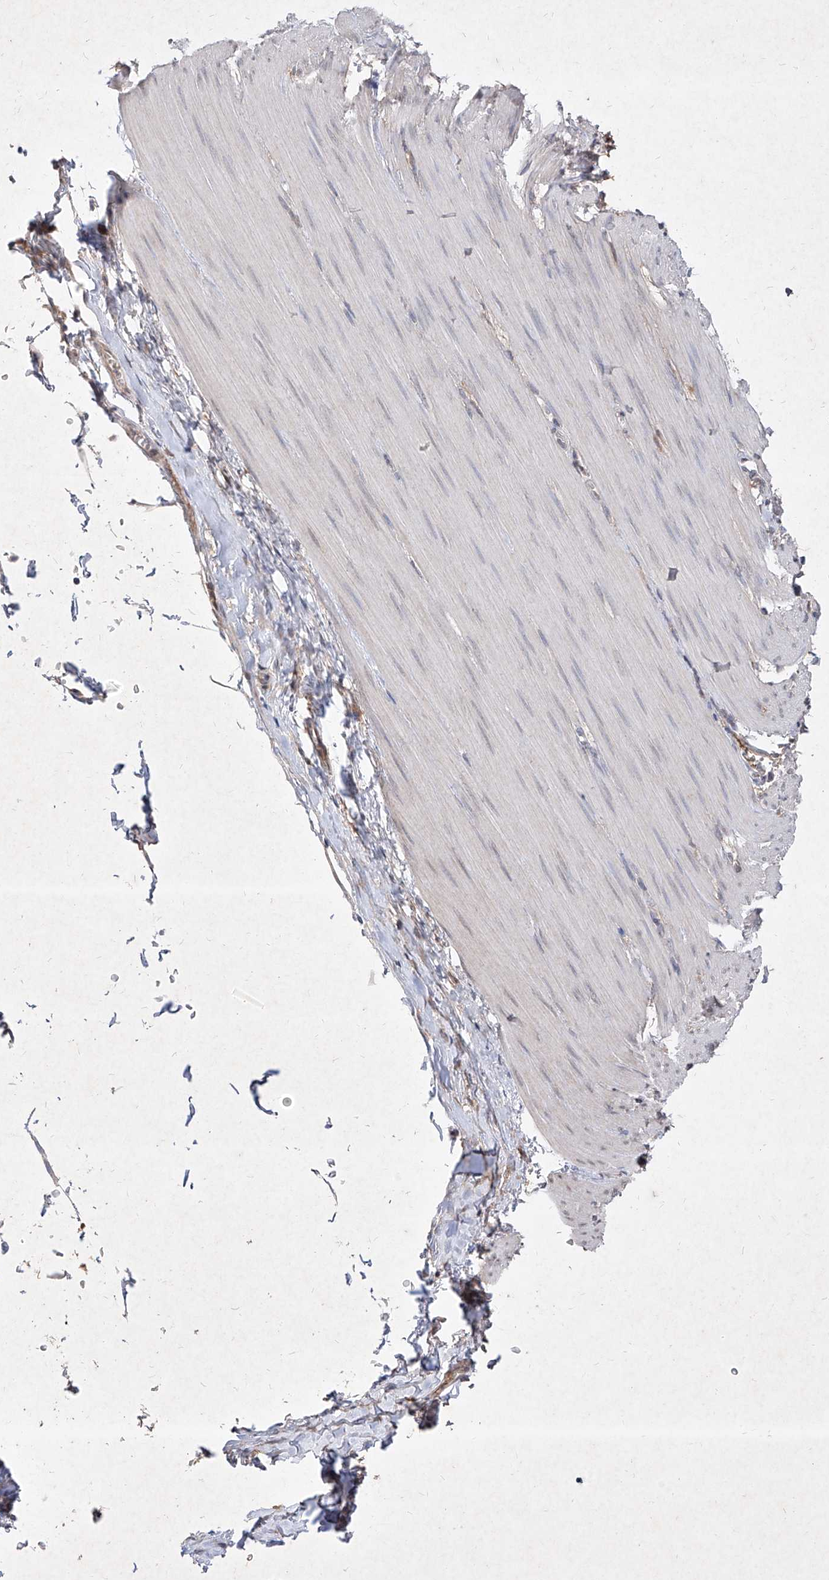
{"staining": {"intensity": "negative", "quantity": "none", "location": "none"}, "tissue": "smooth muscle", "cell_type": "Smooth muscle cells", "image_type": "normal", "snomed": [{"axis": "morphology", "description": "Normal tissue, NOS"}, {"axis": "morphology", "description": "Adenocarcinoma, NOS"}, {"axis": "topography", "description": "Colon"}, {"axis": "topography", "description": "Peripheral nerve tissue"}], "caption": "Immunohistochemistry (IHC) of normal smooth muscle reveals no expression in smooth muscle cells.", "gene": "C4A", "patient": {"sex": "male", "age": 14}}